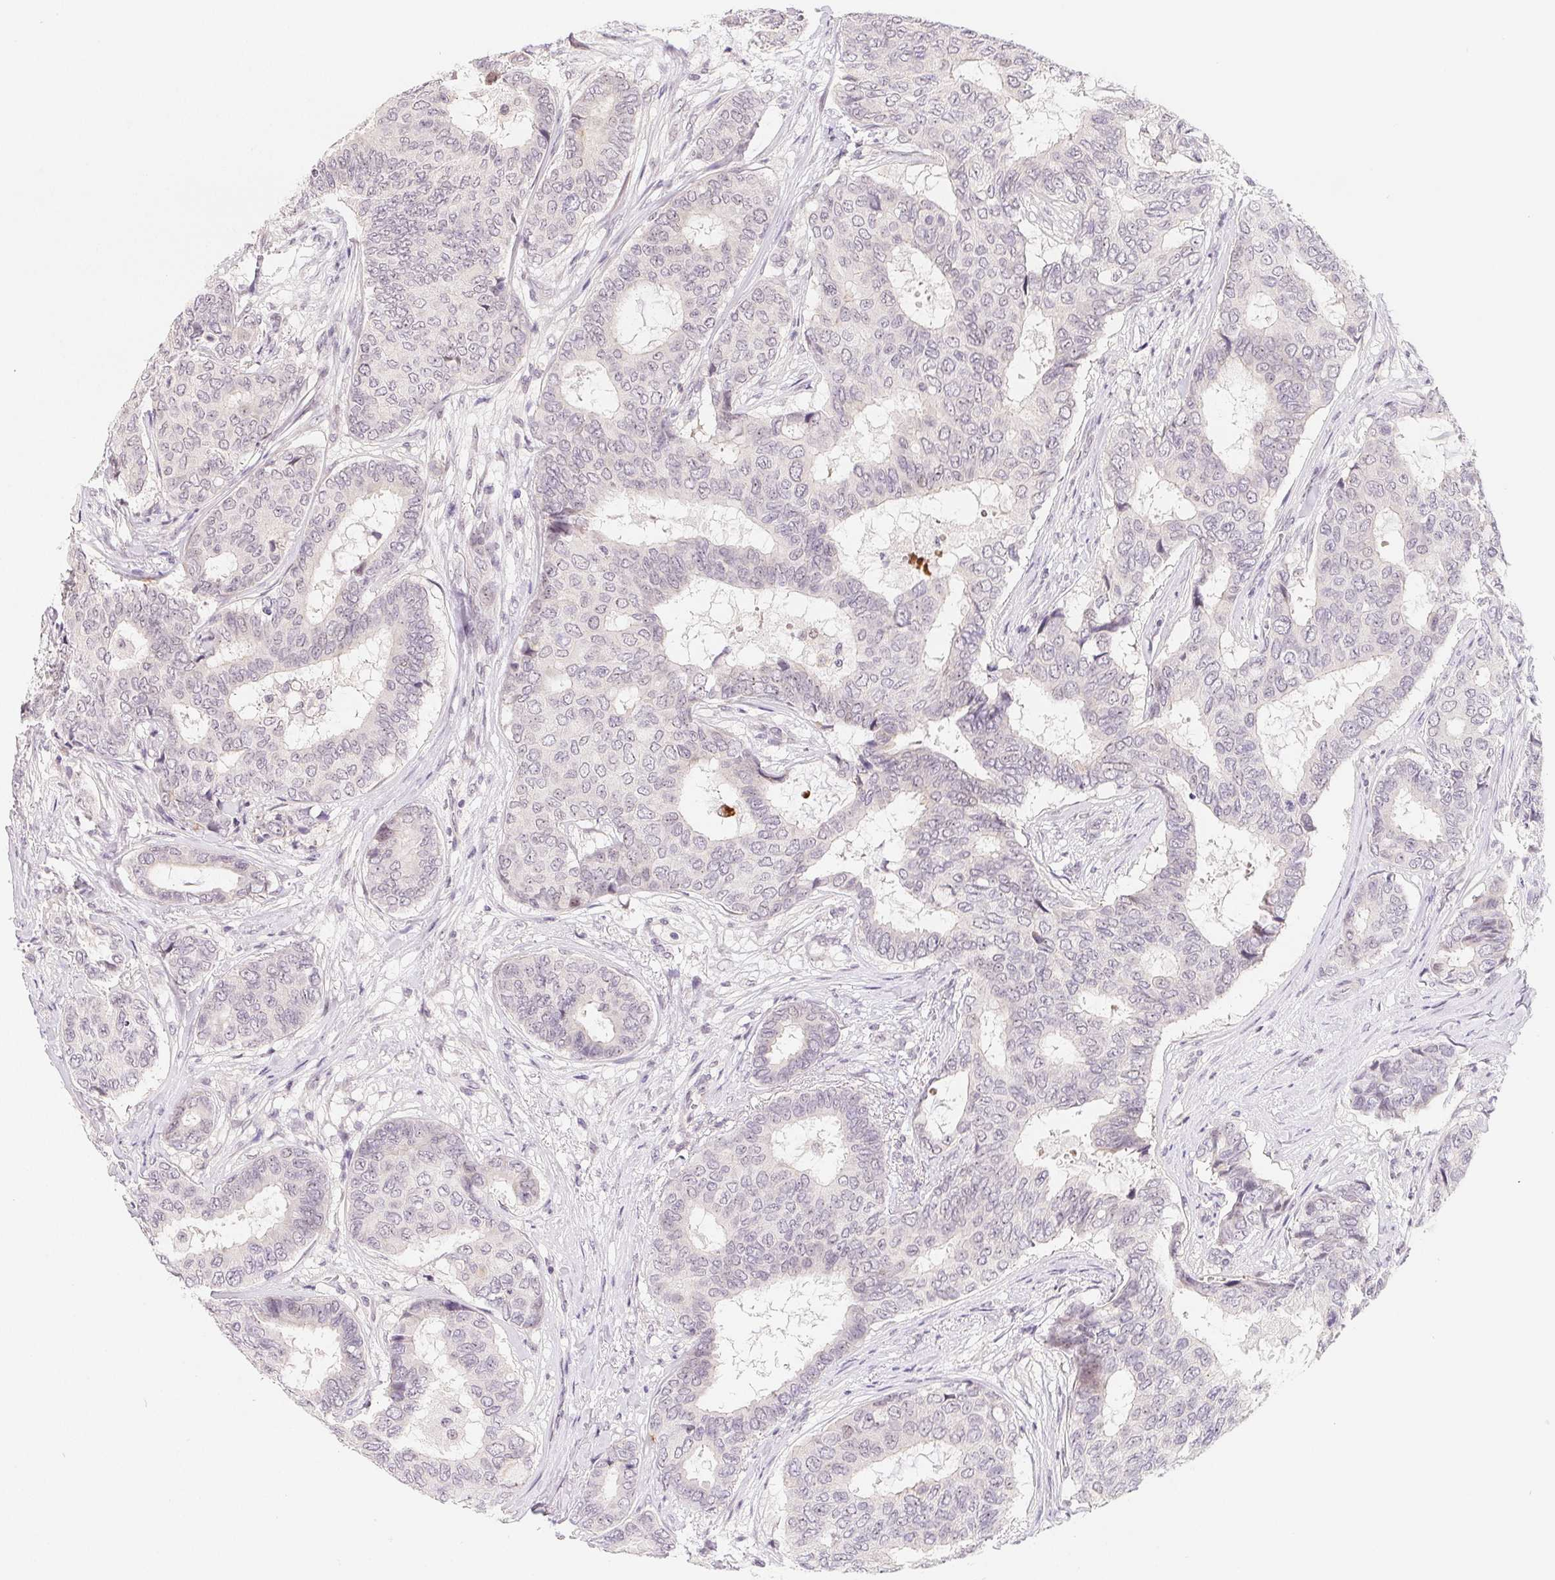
{"staining": {"intensity": "negative", "quantity": "none", "location": "none"}, "tissue": "breast cancer", "cell_type": "Tumor cells", "image_type": "cancer", "snomed": [{"axis": "morphology", "description": "Duct carcinoma"}, {"axis": "topography", "description": "Breast"}], "caption": "IHC photomicrograph of neoplastic tissue: human invasive ductal carcinoma (breast) stained with DAB displays no significant protein expression in tumor cells.", "gene": "LCA5L", "patient": {"sex": "female", "age": 75}}